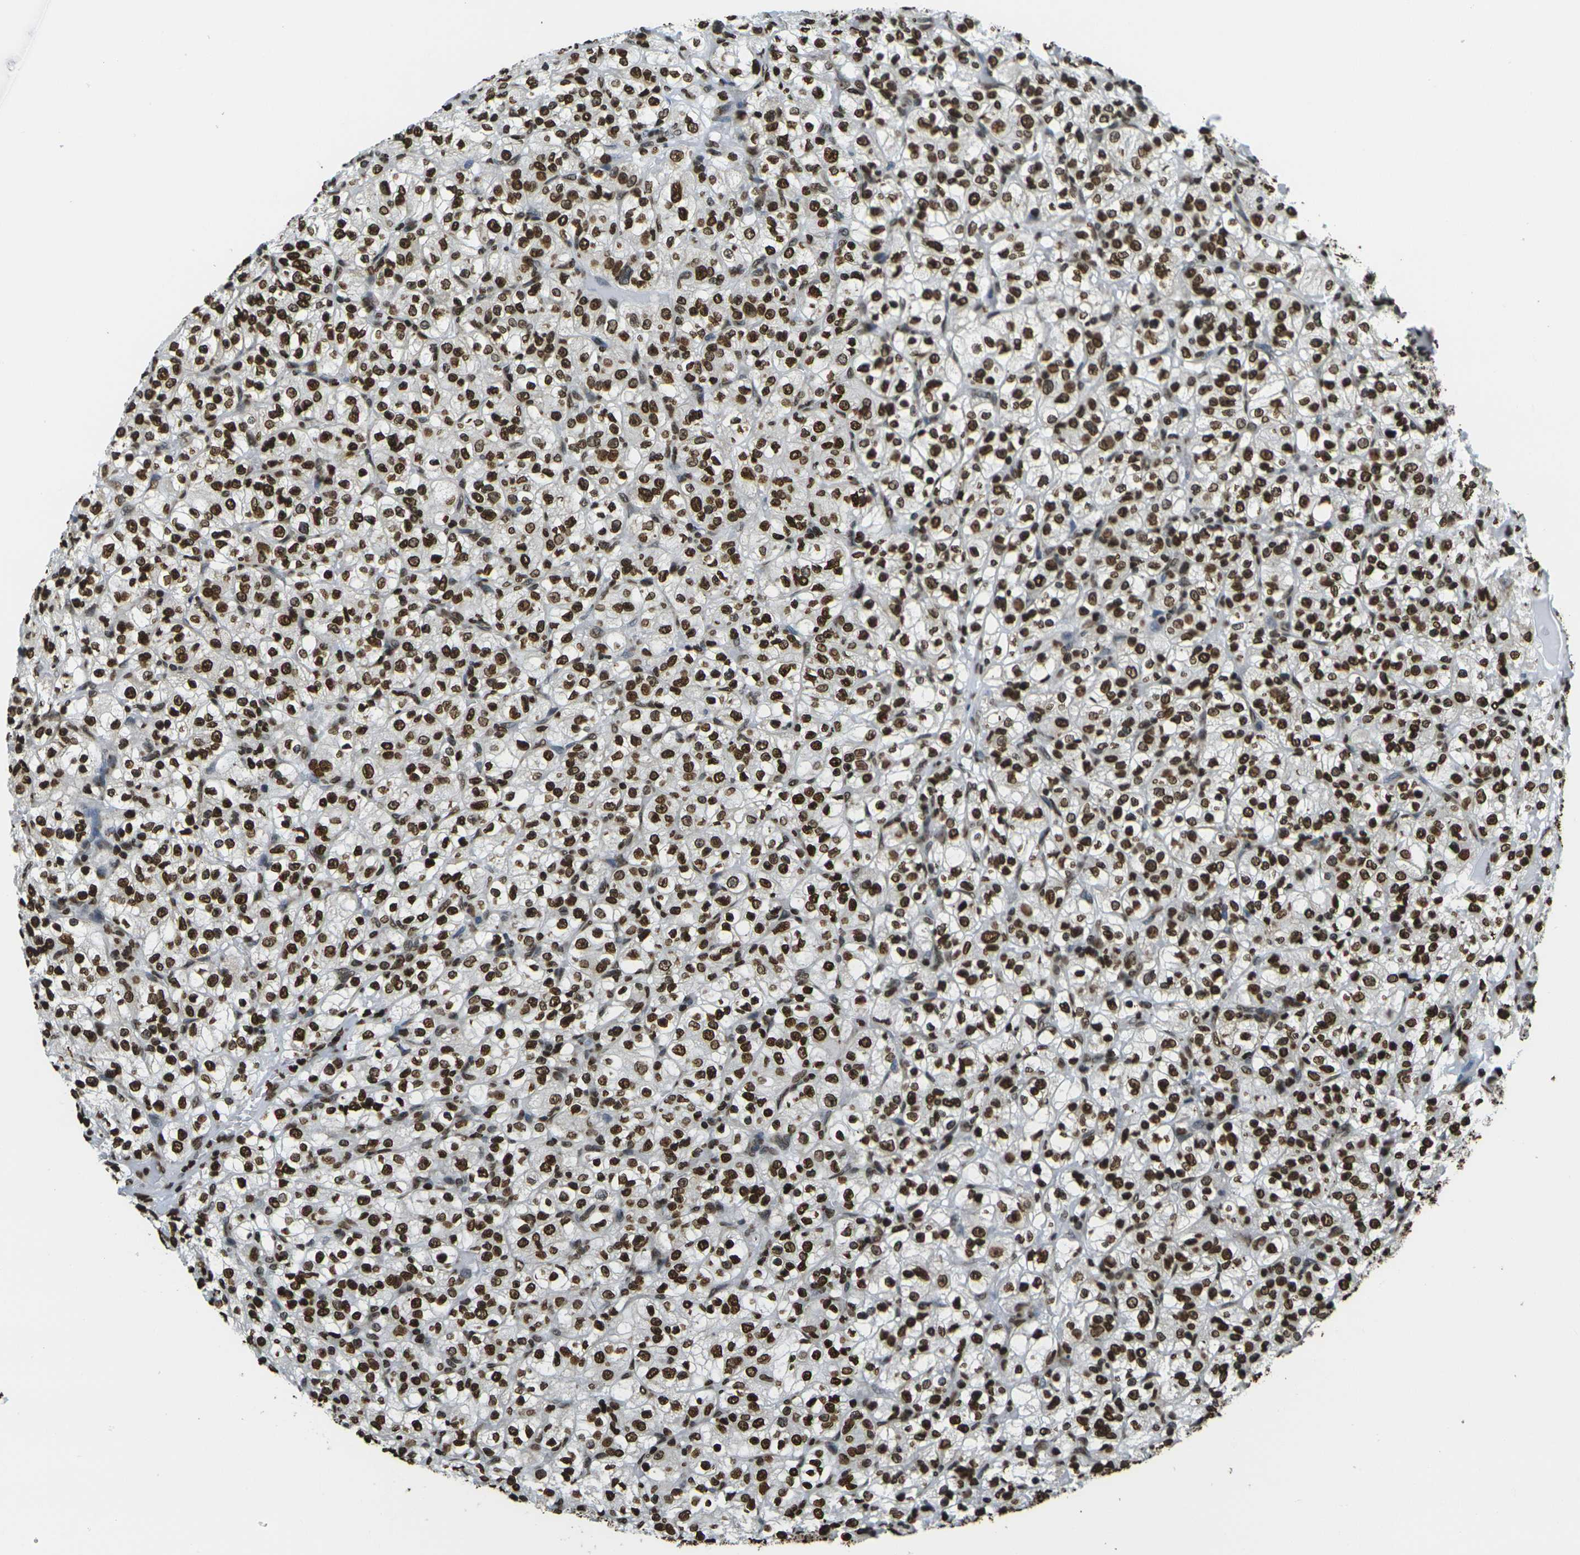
{"staining": {"intensity": "strong", "quantity": ">75%", "location": "nuclear"}, "tissue": "renal cancer", "cell_type": "Tumor cells", "image_type": "cancer", "snomed": [{"axis": "morphology", "description": "Normal tissue, NOS"}, {"axis": "morphology", "description": "Adenocarcinoma, NOS"}, {"axis": "topography", "description": "Kidney"}], "caption": "IHC (DAB (3,3'-diaminobenzidine)) staining of human renal cancer reveals strong nuclear protein positivity in about >75% of tumor cells. Nuclei are stained in blue.", "gene": "H1-2", "patient": {"sex": "female", "age": 72}}